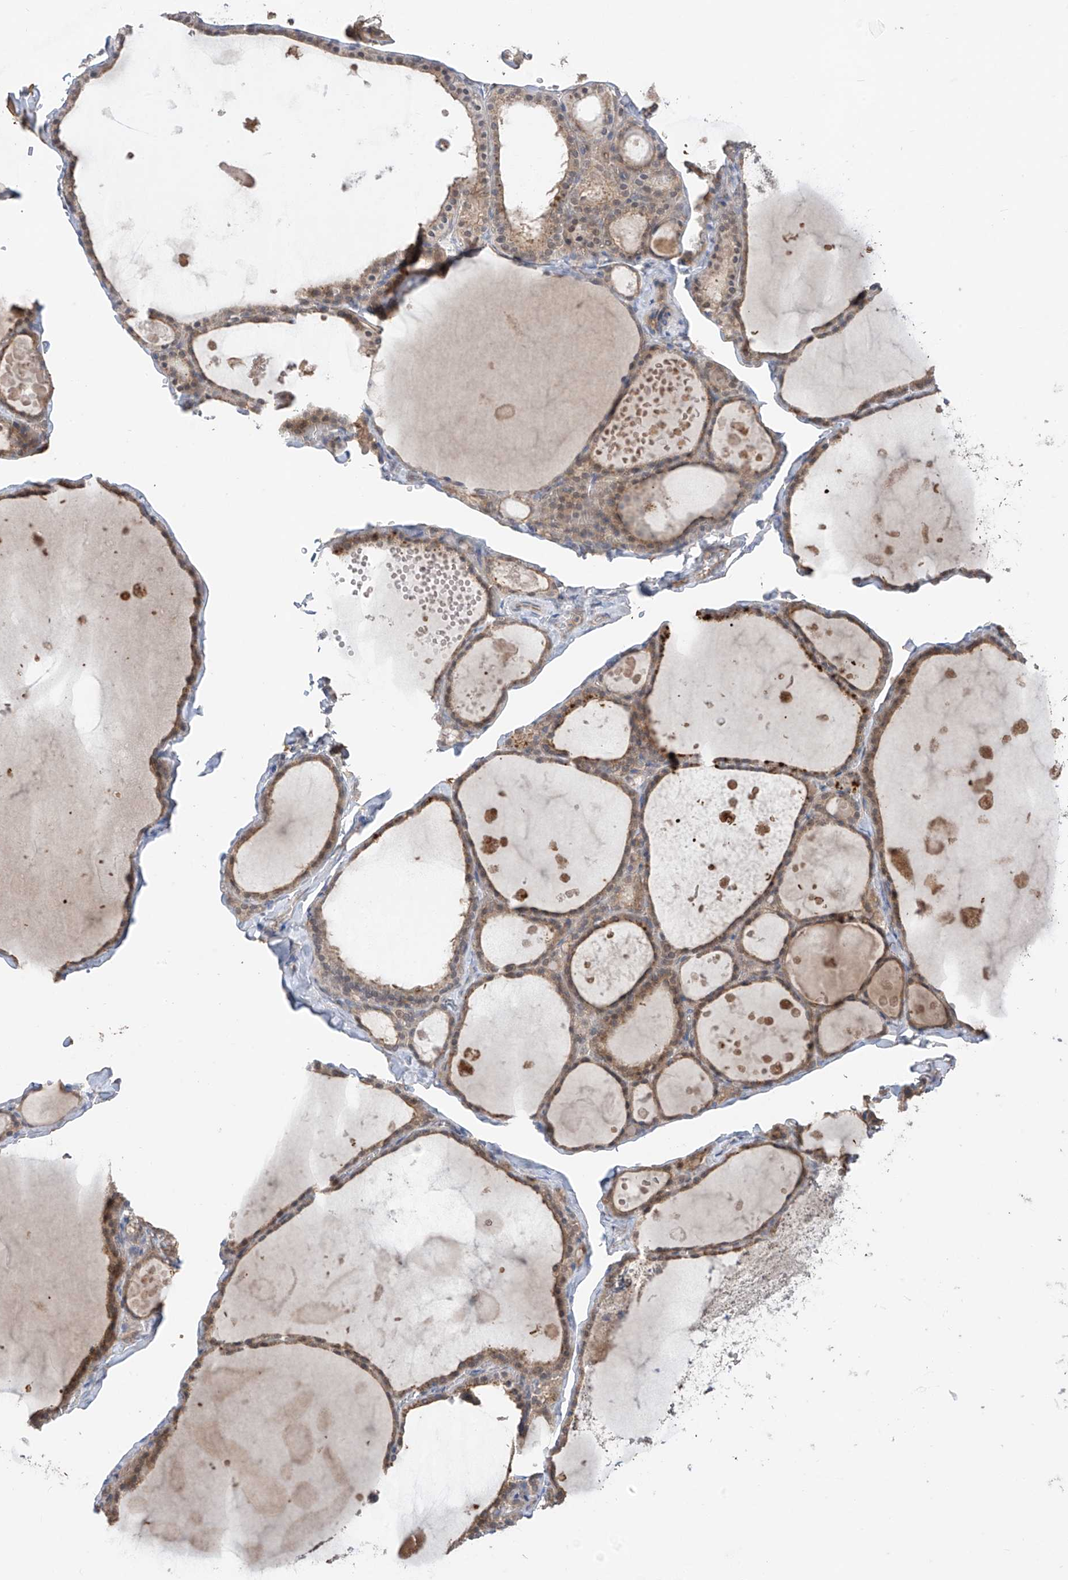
{"staining": {"intensity": "weak", "quantity": "25%-75%", "location": "cytoplasmic/membranous"}, "tissue": "thyroid gland", "cell_type": "Glandular cells", "image_type": "normal", "snomed": [{"axis": "morphology", "description": "Normal tissue, NOS"}, {"axis": "topography", "description": "Thyroid gland"}], "caption": "Glandular cells display low levels of weak cytoplasmic/membranous staining in about 25%-75% of cells in unremarkable thyroid gland. Nuclei are stained in blue.", "gene": "CACNA2D4", "patient": {"sex": "male", "age": 56}}